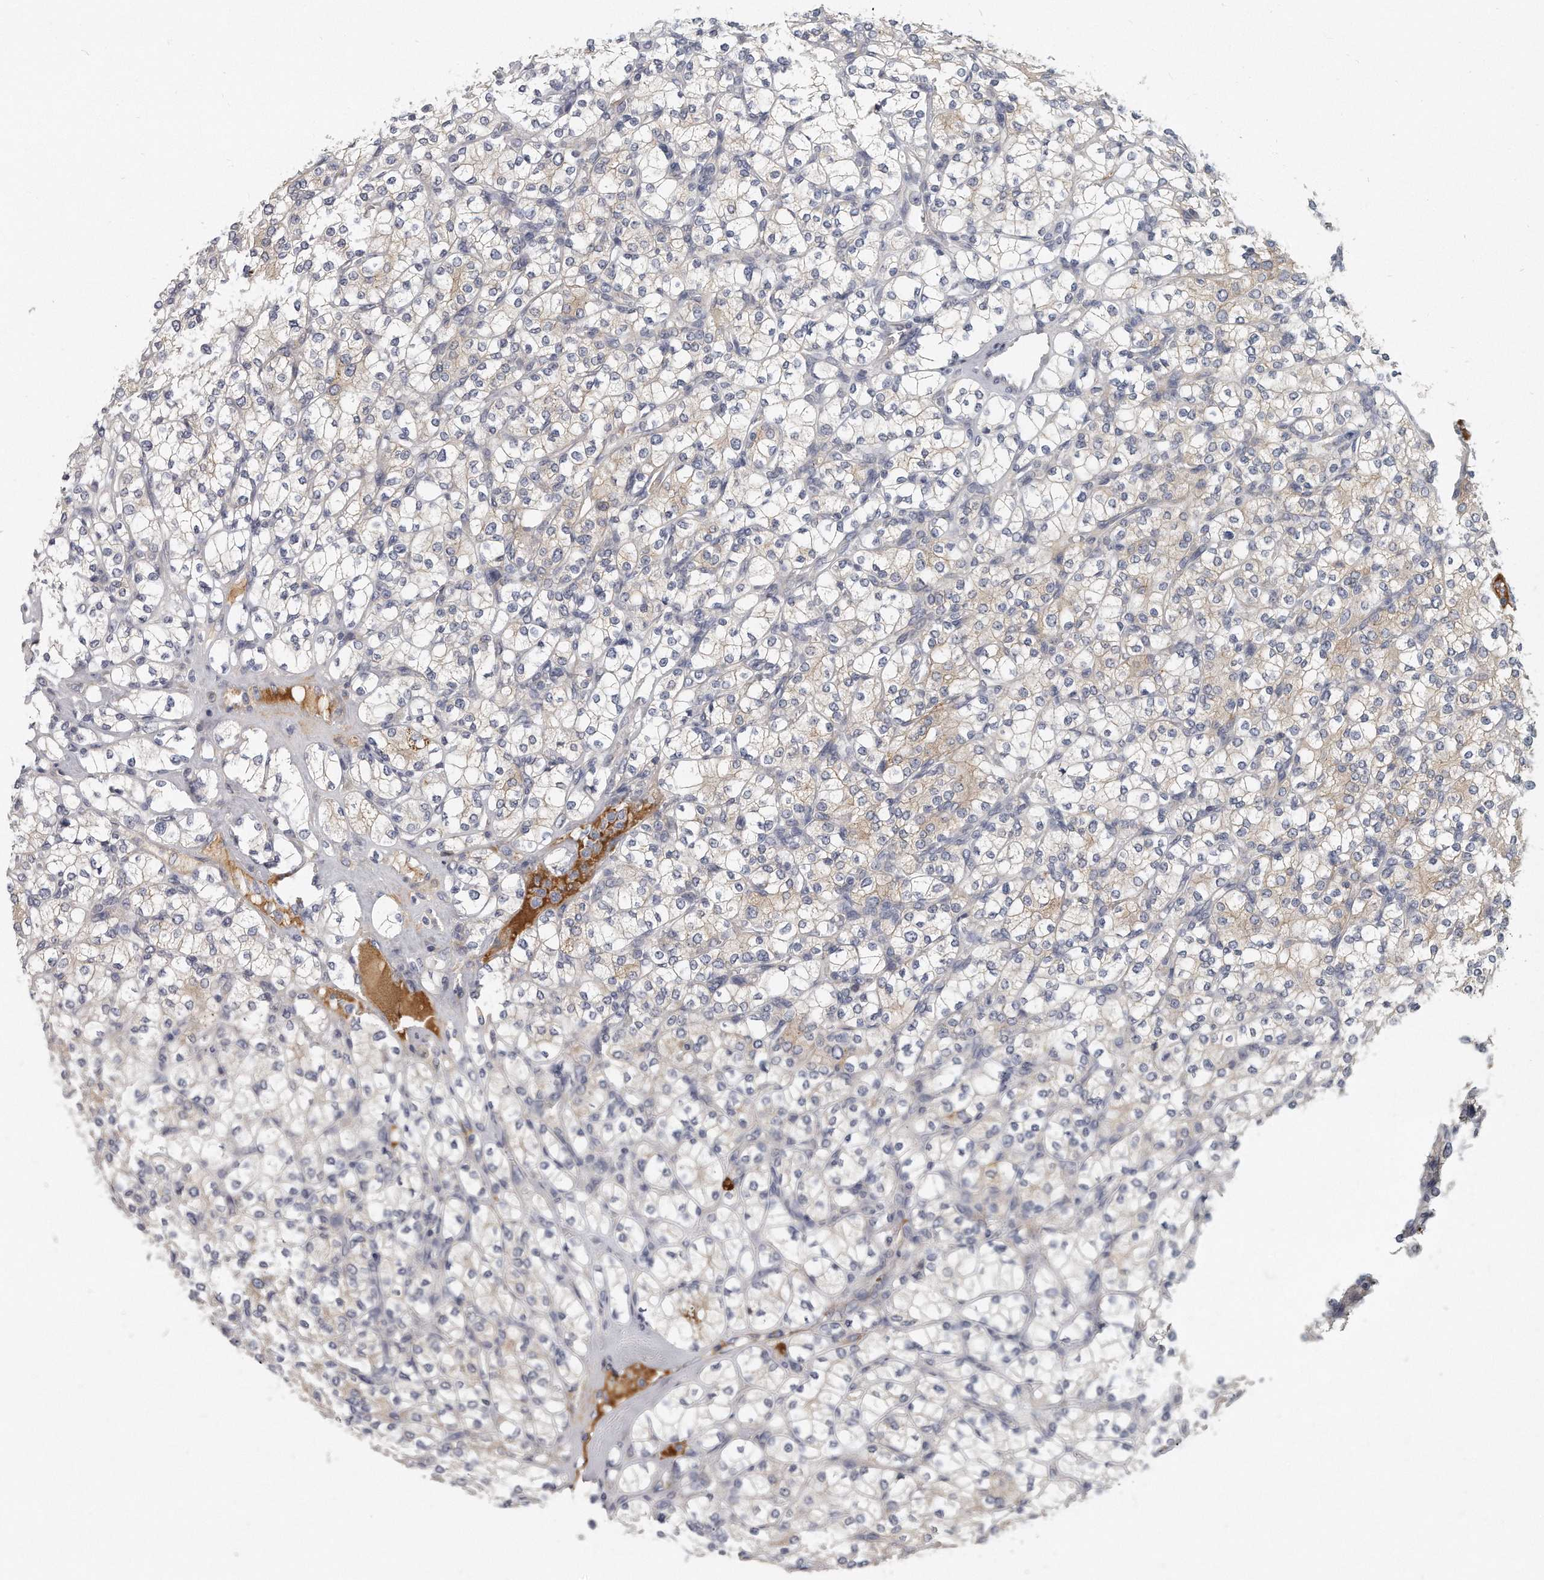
{"staining": {"intensity": "weak", "quantity": "25%-75%", "location": "cytoplasmic/membranous"}, "tissue": "renal cancer", "cell_type": "Tumor cells", "image_type": "cancer", "snomed": [{"axis": "morphology", "description": "Adenocarcinoma, NOS"}, {"axis": "topography", "description": "Kidney"}], "caption": "Human renal cancer stained for a protein (brown) demonstrates weak cytoplasmic/membranous positive staining in about 25%-75% of tumor cells.", "gene": "PLEKHA6", "patient": {"sex": "male", "age": 77}}